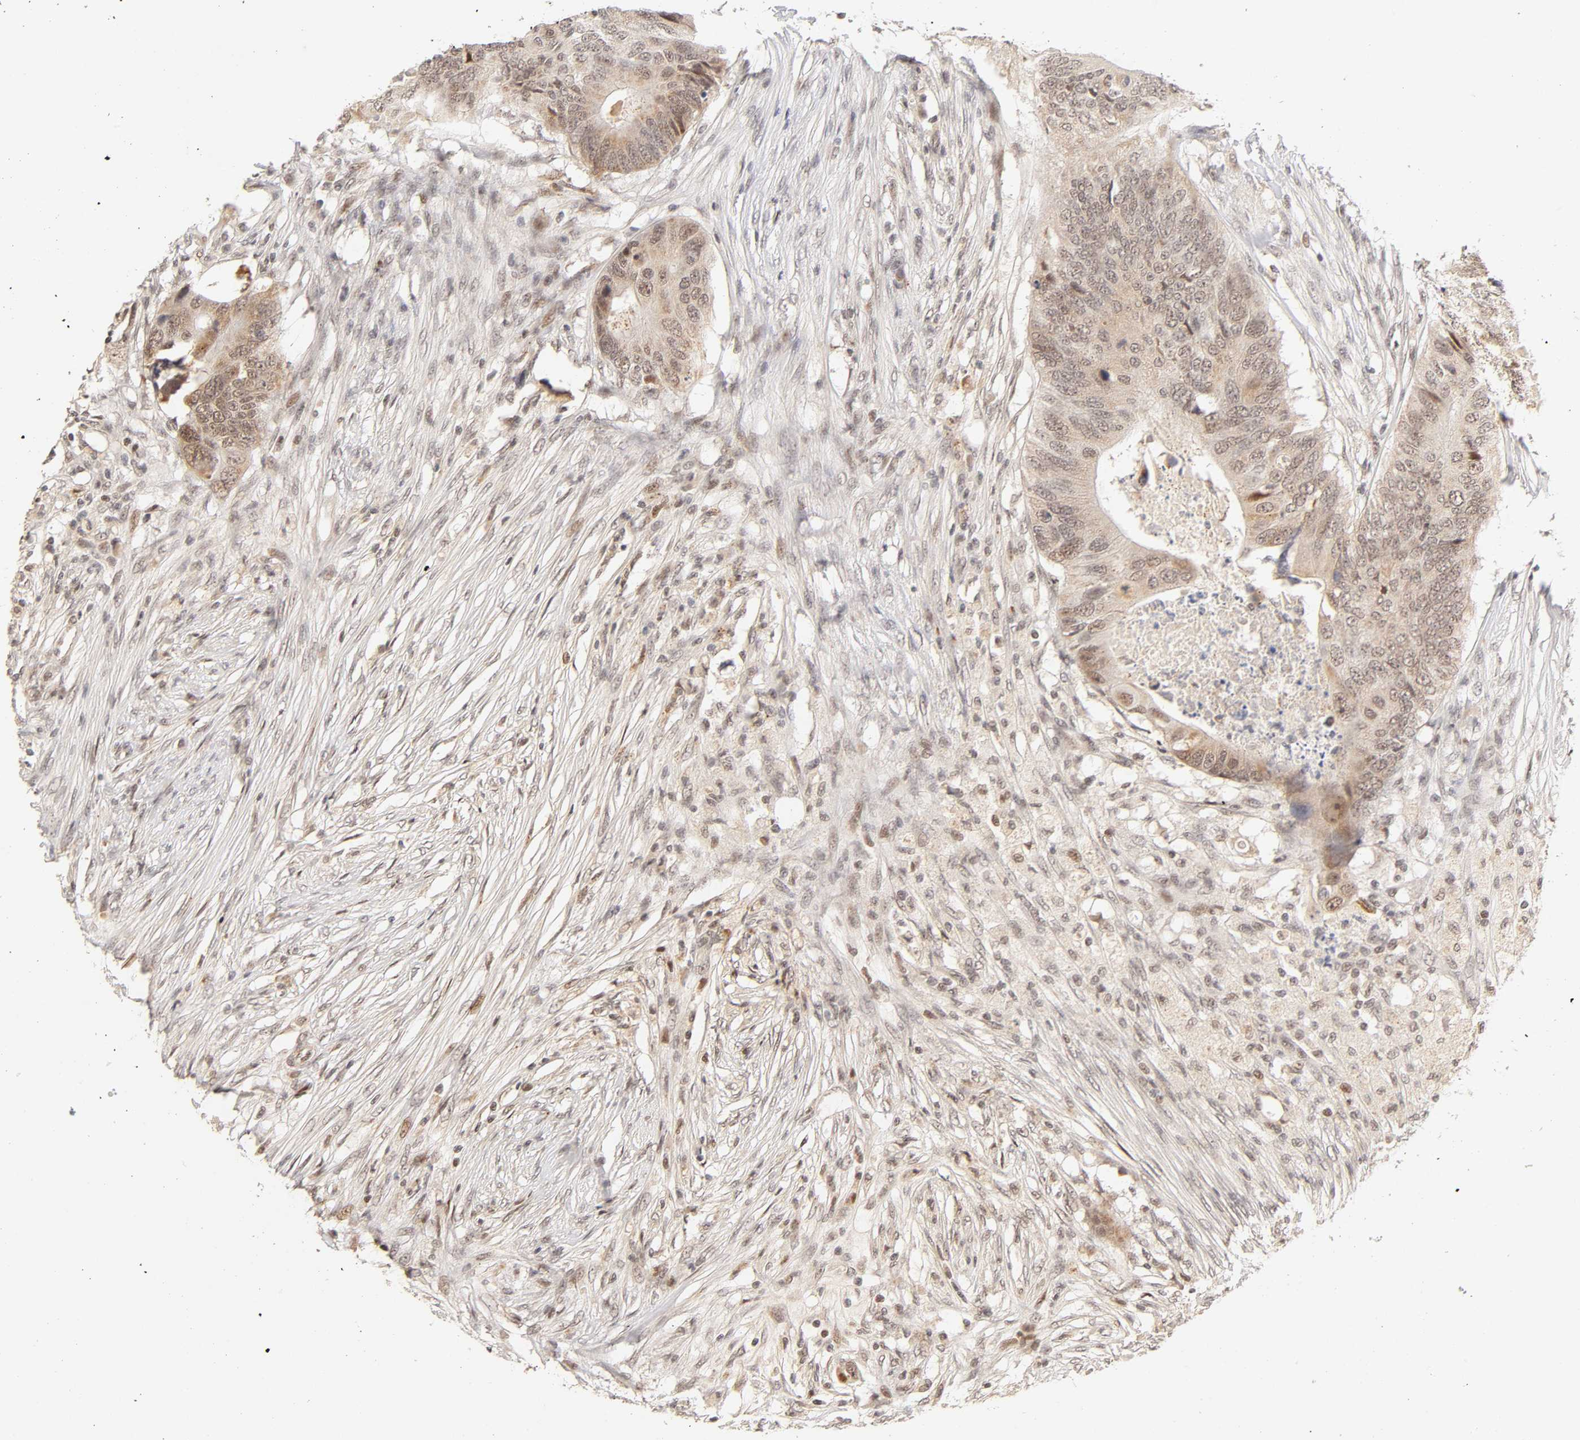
{"staining": {"intensity": "moderate", "quantity": "25%-75%", "location": "cytoplasmic/membranous,nuclear"}, "tissue": "colorectal cancer", "cell_type": "Tumor cells", "image_type": "cancer", "snomed": [{"axis": "morphology", "description": "Adenocarcinoma, NOS"}, {"axis": "topography", "description": "Colon"}], "caption": "Immunohistochemistry (IHC) (DAB (3,3'-diaminobenzidine)) staining of human adenocarcinoma (colorectal) demonstrates moderate cytoplasmic/membranous and nuclear protein staining in approximately 25%-75% of tumor cells. (DAB IHC, brown staining for protein, blue staining for nuclei).", "gene": "TAF10", "patient": {"sex": "male", "age": 71}}